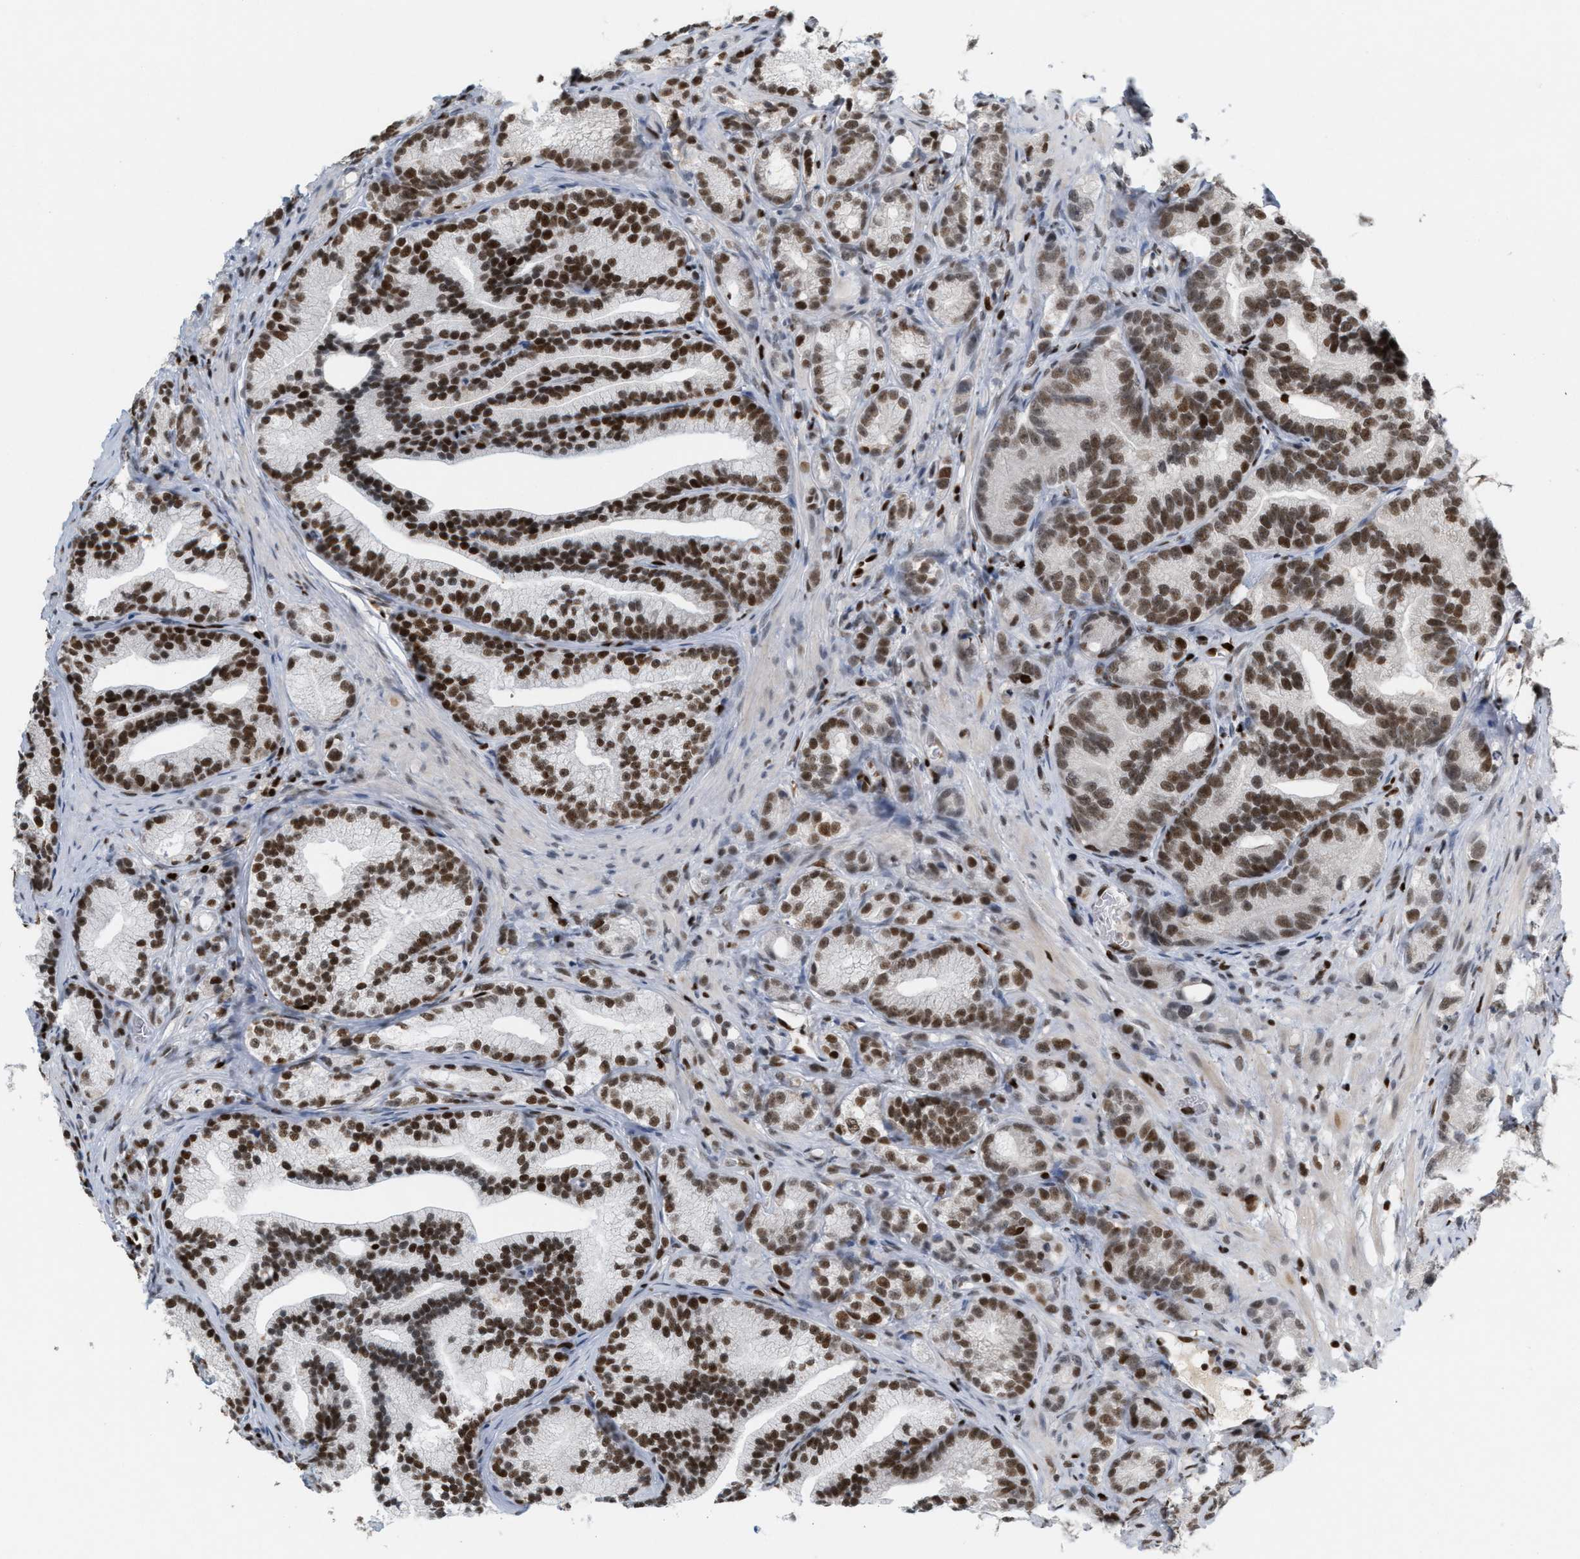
{"staining": {"intensity": "strong", "quantity": ">75%", "location": "nuclear"}, "tissue": "prostate cancer", "cell_type": "Tumor cells", "image_type": "cancer", "snomed": [{"axis": "morphology", "description": "Adenocarcinoma, Low grade"}, {"axis": "topography", "description": "Prostate"}], "caption": "Immunohistochemistry photomicrograph of neoplastic tissue: prostate low-grade adenocarcinoma stained using immunohistochemistry (IHC) reveals high levels of strong protein expression localized specifically in the nuclear of tumor cells, appearing as a nuclear brown color.", "gene": "RNASEK-C17orf49", "patient": {"sex": "male", "age": 89}}